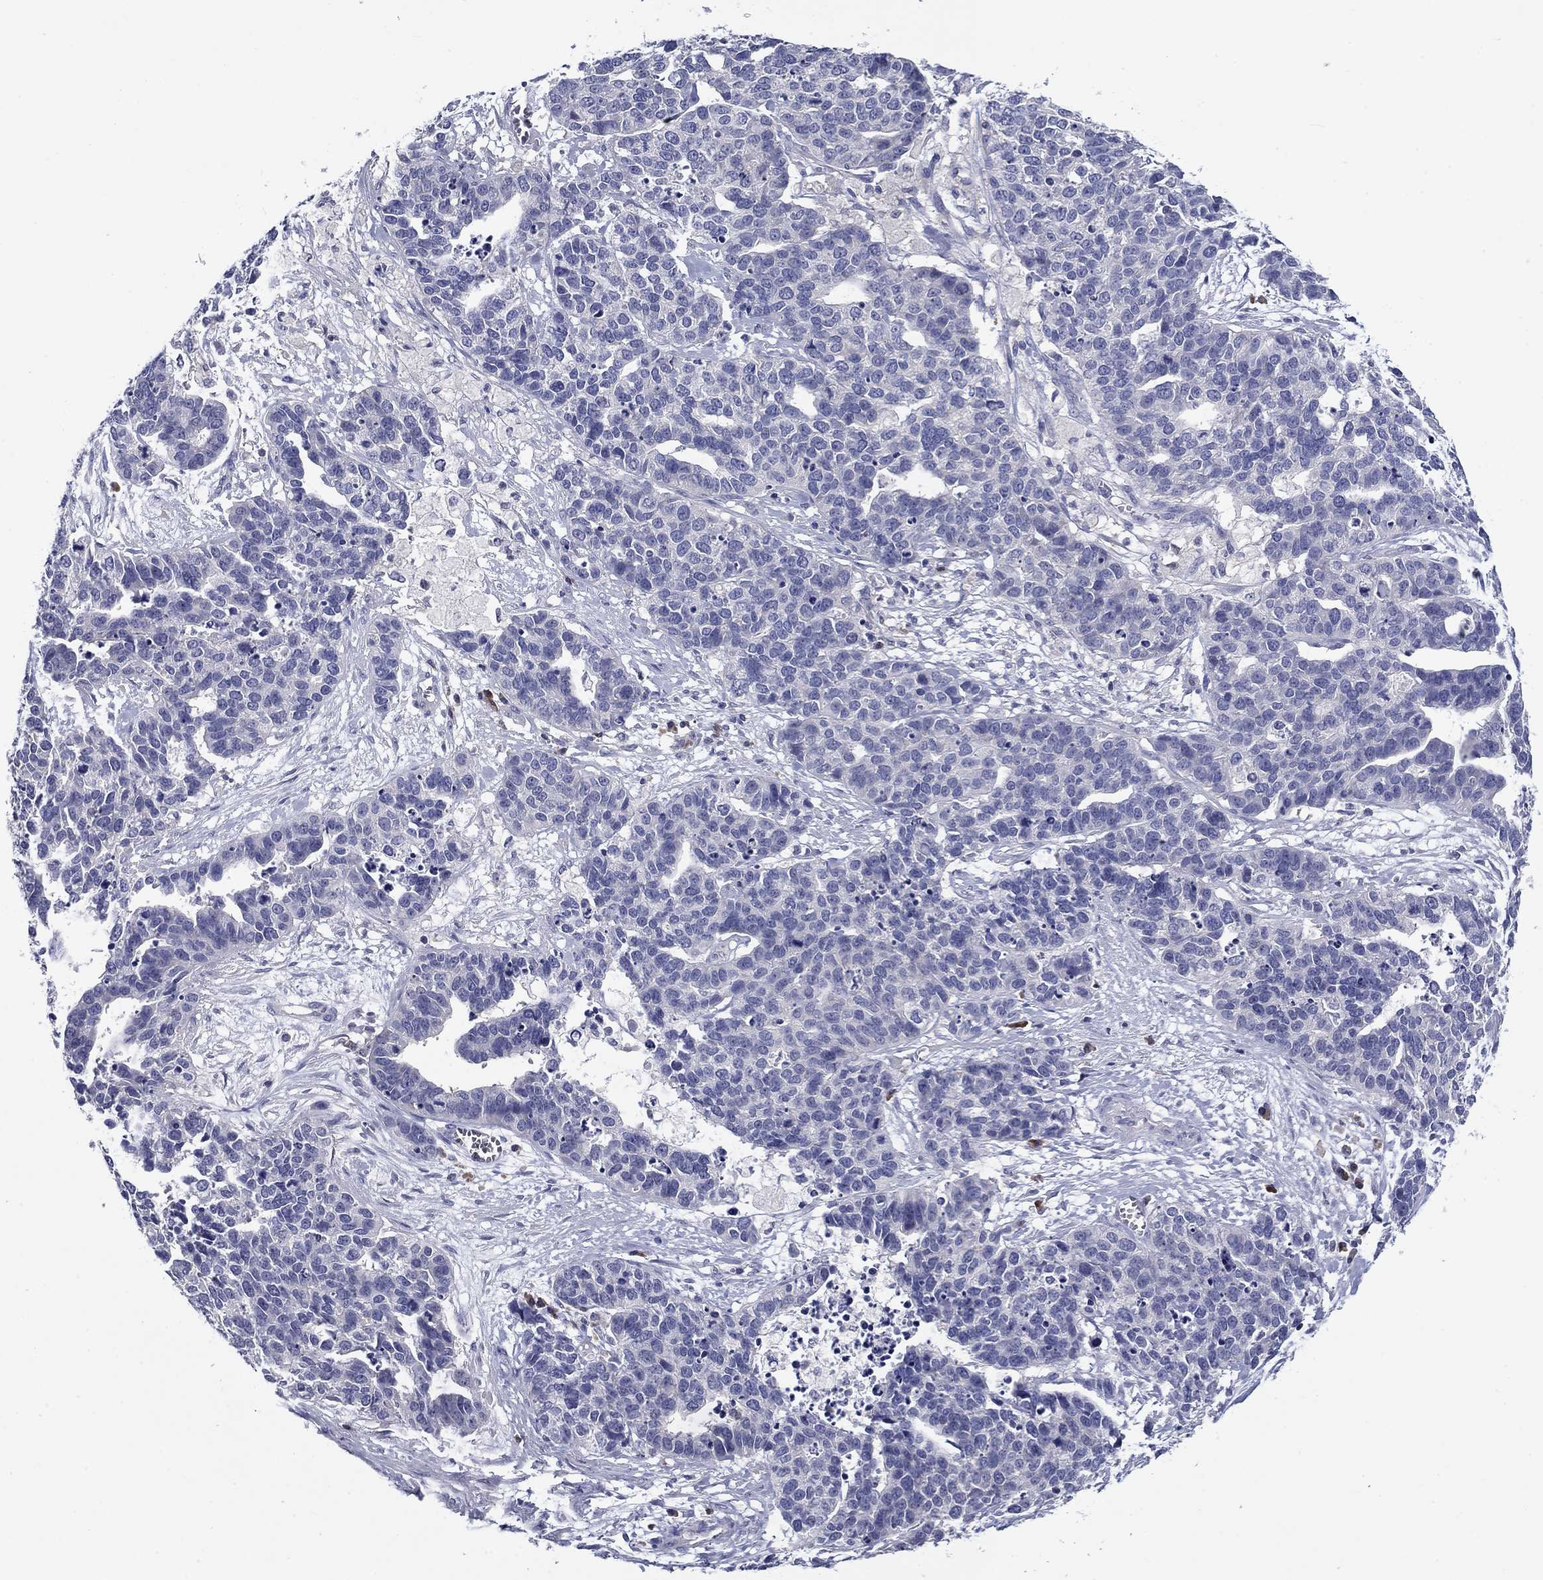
{"staining": {"intensity": "negative", "quantity": "none", "location": "none"}, "tissue": "ovarian cancer", "cell_type": "Tumor cells", "image_type": "cancer", "snomed": [{"axis": "morphology", "description": "Carcinoma, endometroid"}, {"axis": "topography", "description": "Ovary"}], "caption": "Immunohistochemical staining of ovarian cancer (endometroid carcinoma) exhibits no significant staining in tumor cells. (Brightfield microscopy of DAB IHC at high magnification).", "gene": "POU2F2", "patient": {"sex": "female", "age": 65}}